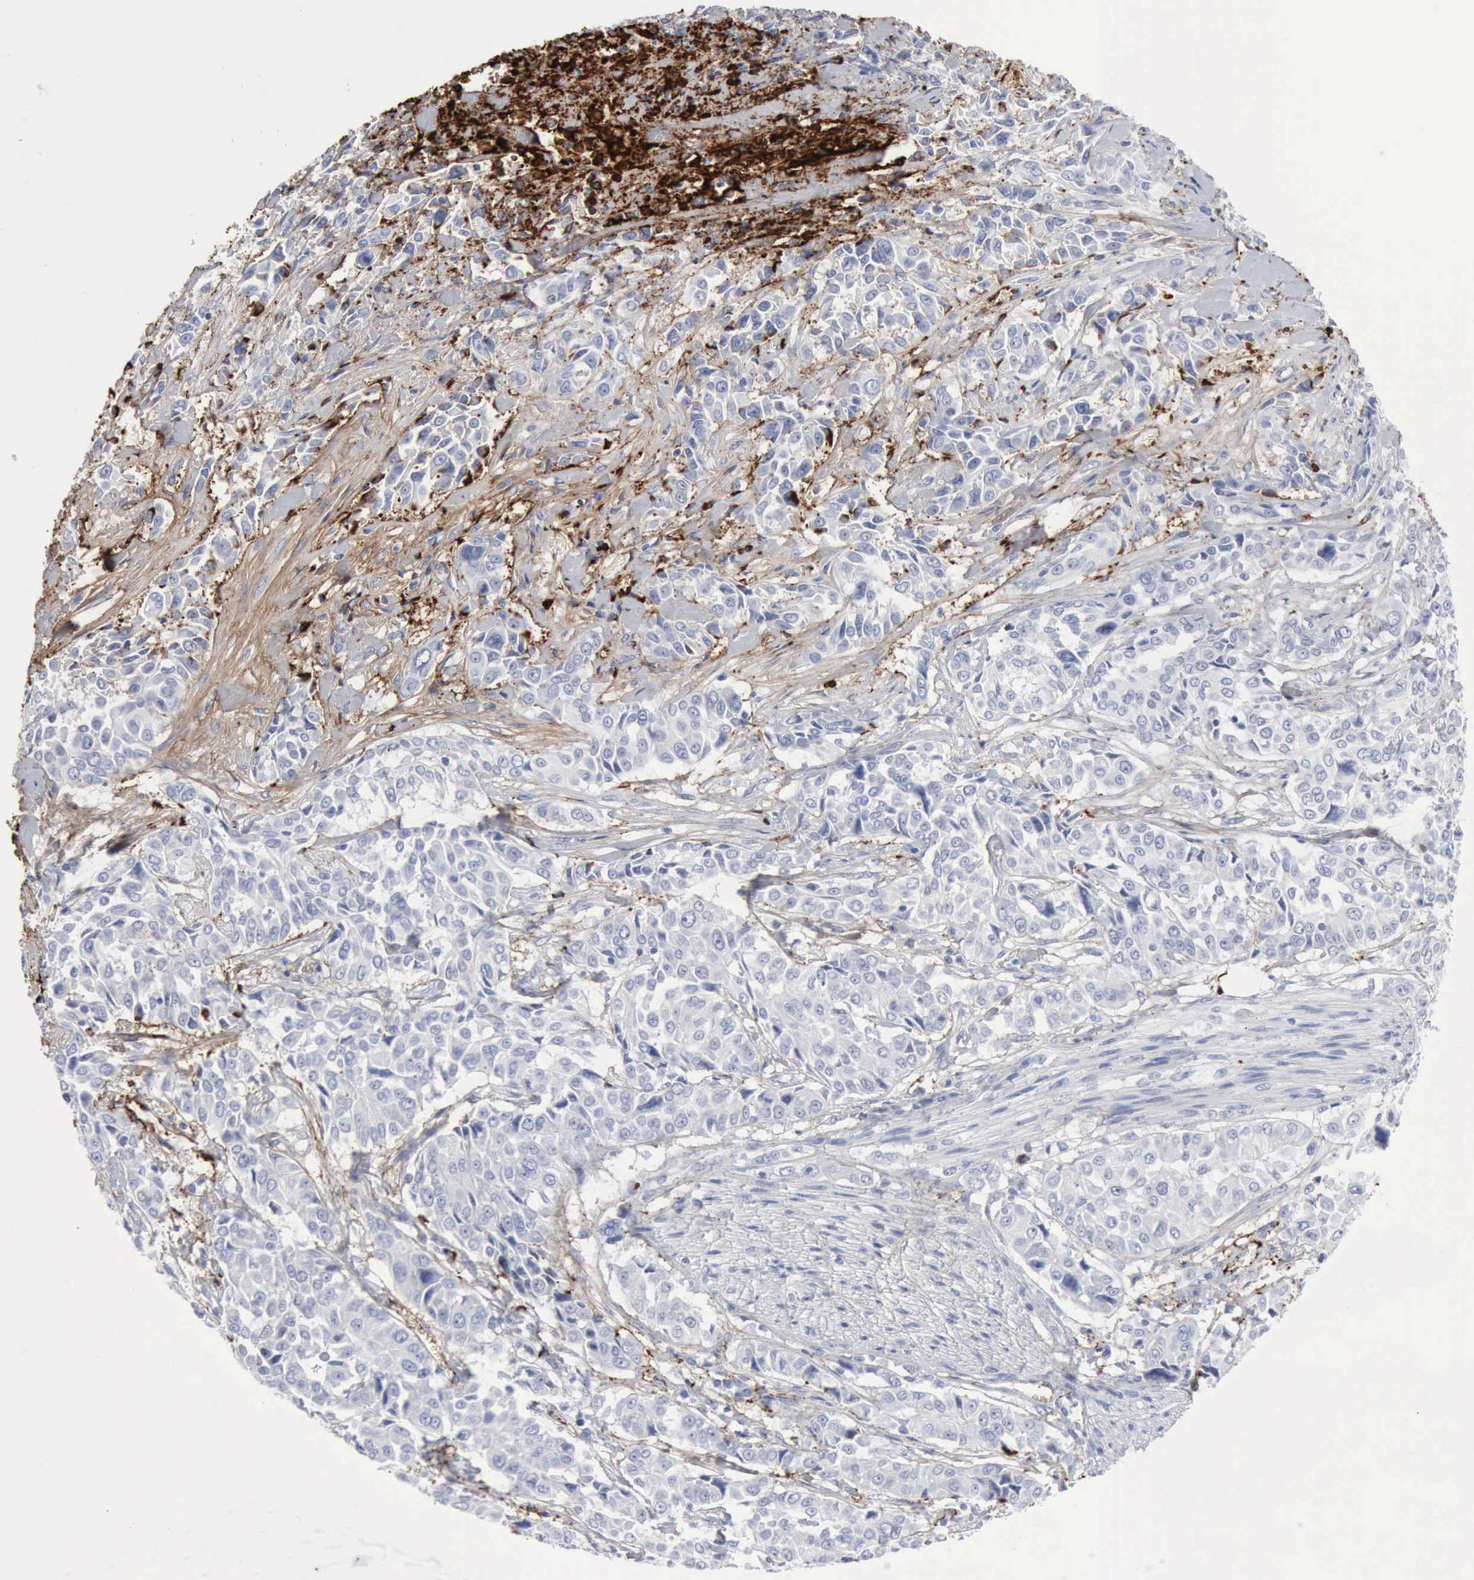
{"staining": {"intensity": "negative", "quantity": "none", "location": "none"}, "tissue": "pancreatic cancer", "cell_type": "Tumor cells", "image_type": "cancer", "snomed": [{"axis": "morphology", "description": "Adenocarcinoma, NOS"}, {"axis": "topography", "description": "Pancreas"}], "caption": "A photomicrograph of pancreatic adenocarcinoma stained for a protein demonstrates no brown staining in tumor cells.", "gene": "C4BPA", "patient": {"sex": "female", "age": 52}}